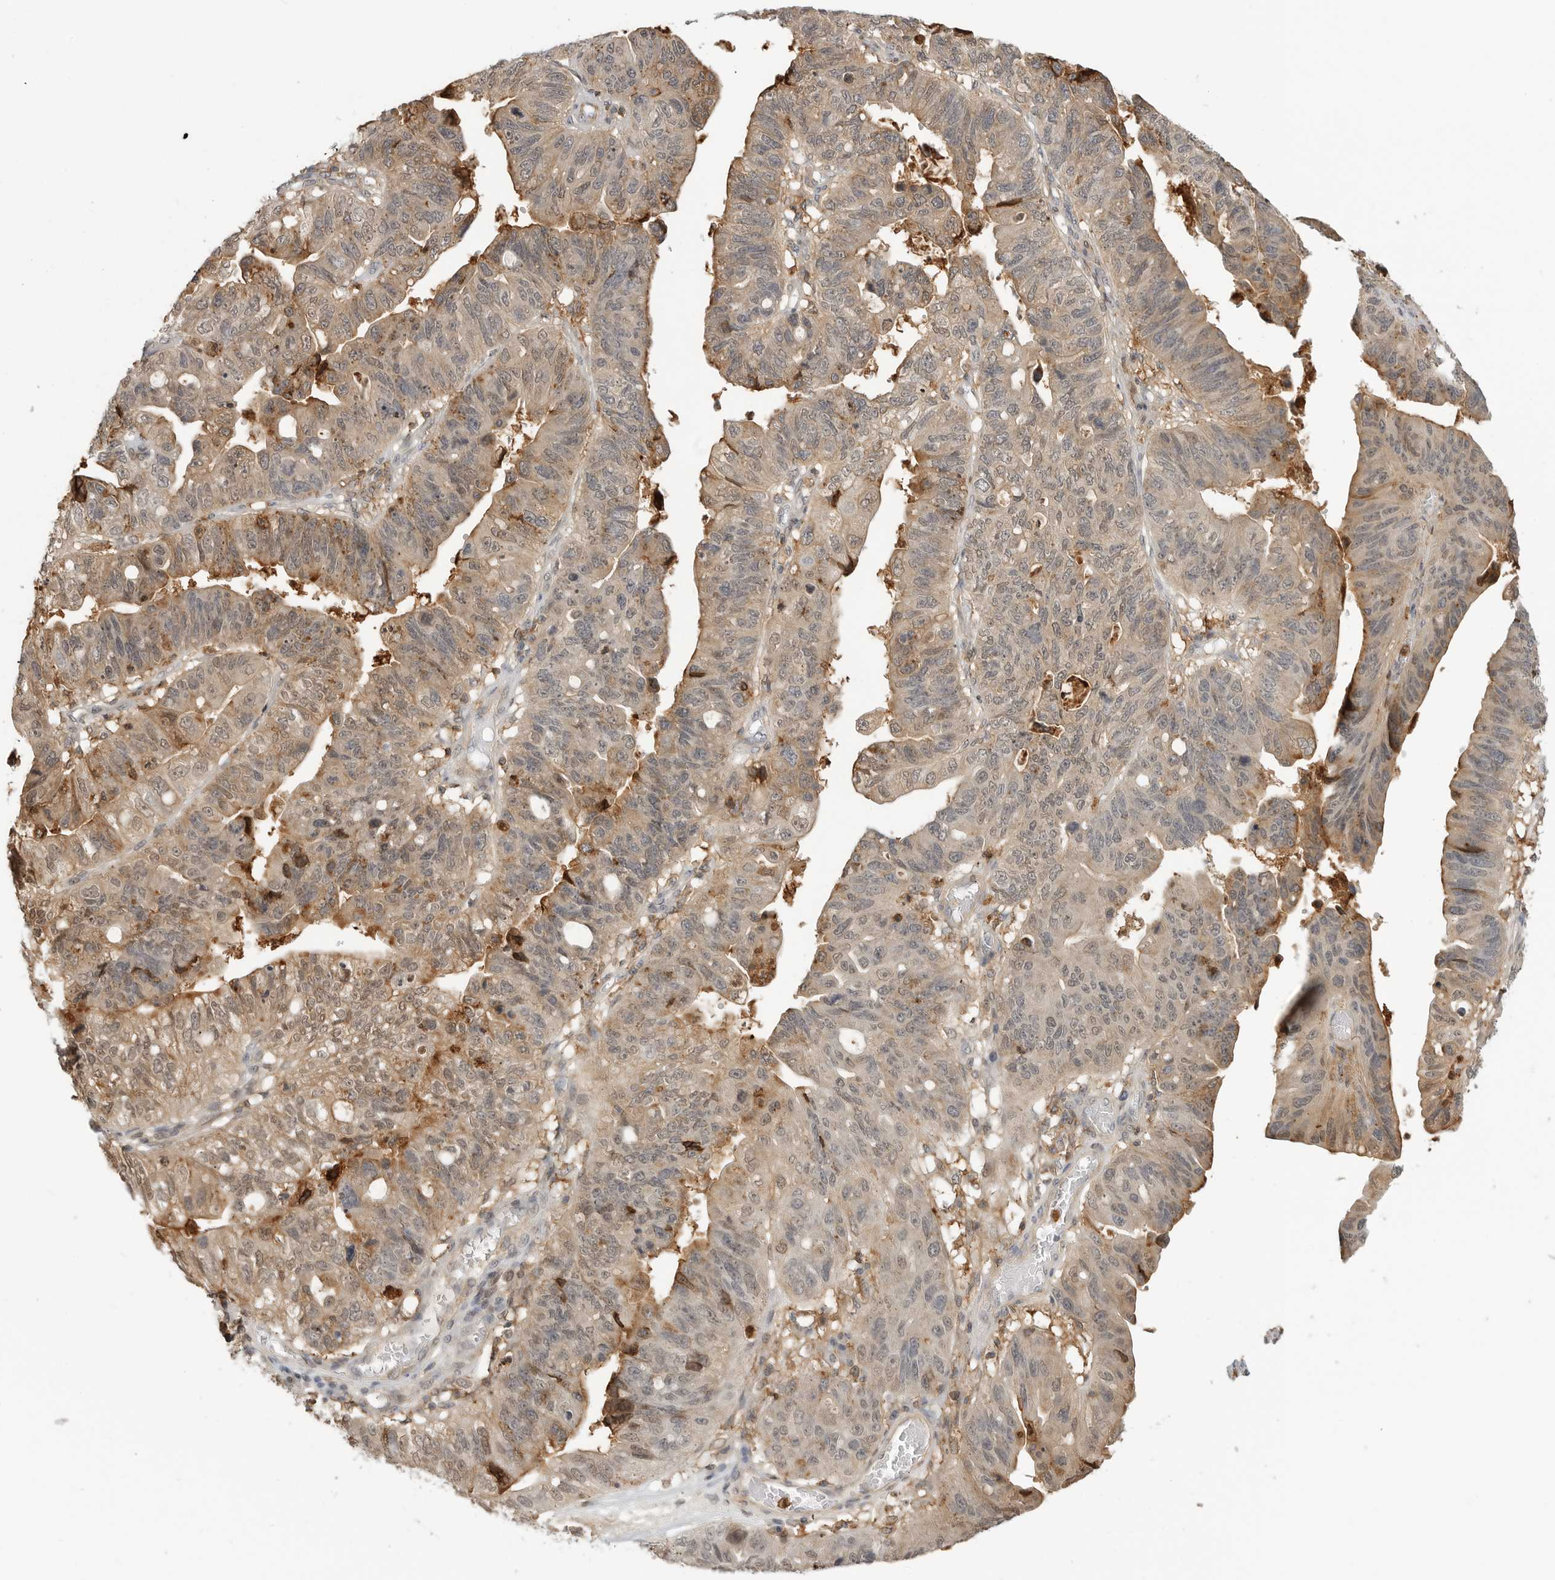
{"staining": {"intensity": "moderate", "quantity": ">75%", "location": "cytoplasmic/membranous,nuclear"}, "tissue": "stomach cancer", "cell_type": "Tumor cells", "image_type": "cancer", "snomed": [{"axis": "morphology", "description": "Adenocarcinoma, NOS"}, {"axis": "topography", "description": "Stomach"}], "caption": "A brown stain highlights moderate cytoplasmic/membranous and nuclear staining of a protein in adenocarcinoma (stomach) tumor cells.", "gene": "ANXA11", "patient": {"sex": "male", "age": 59}}